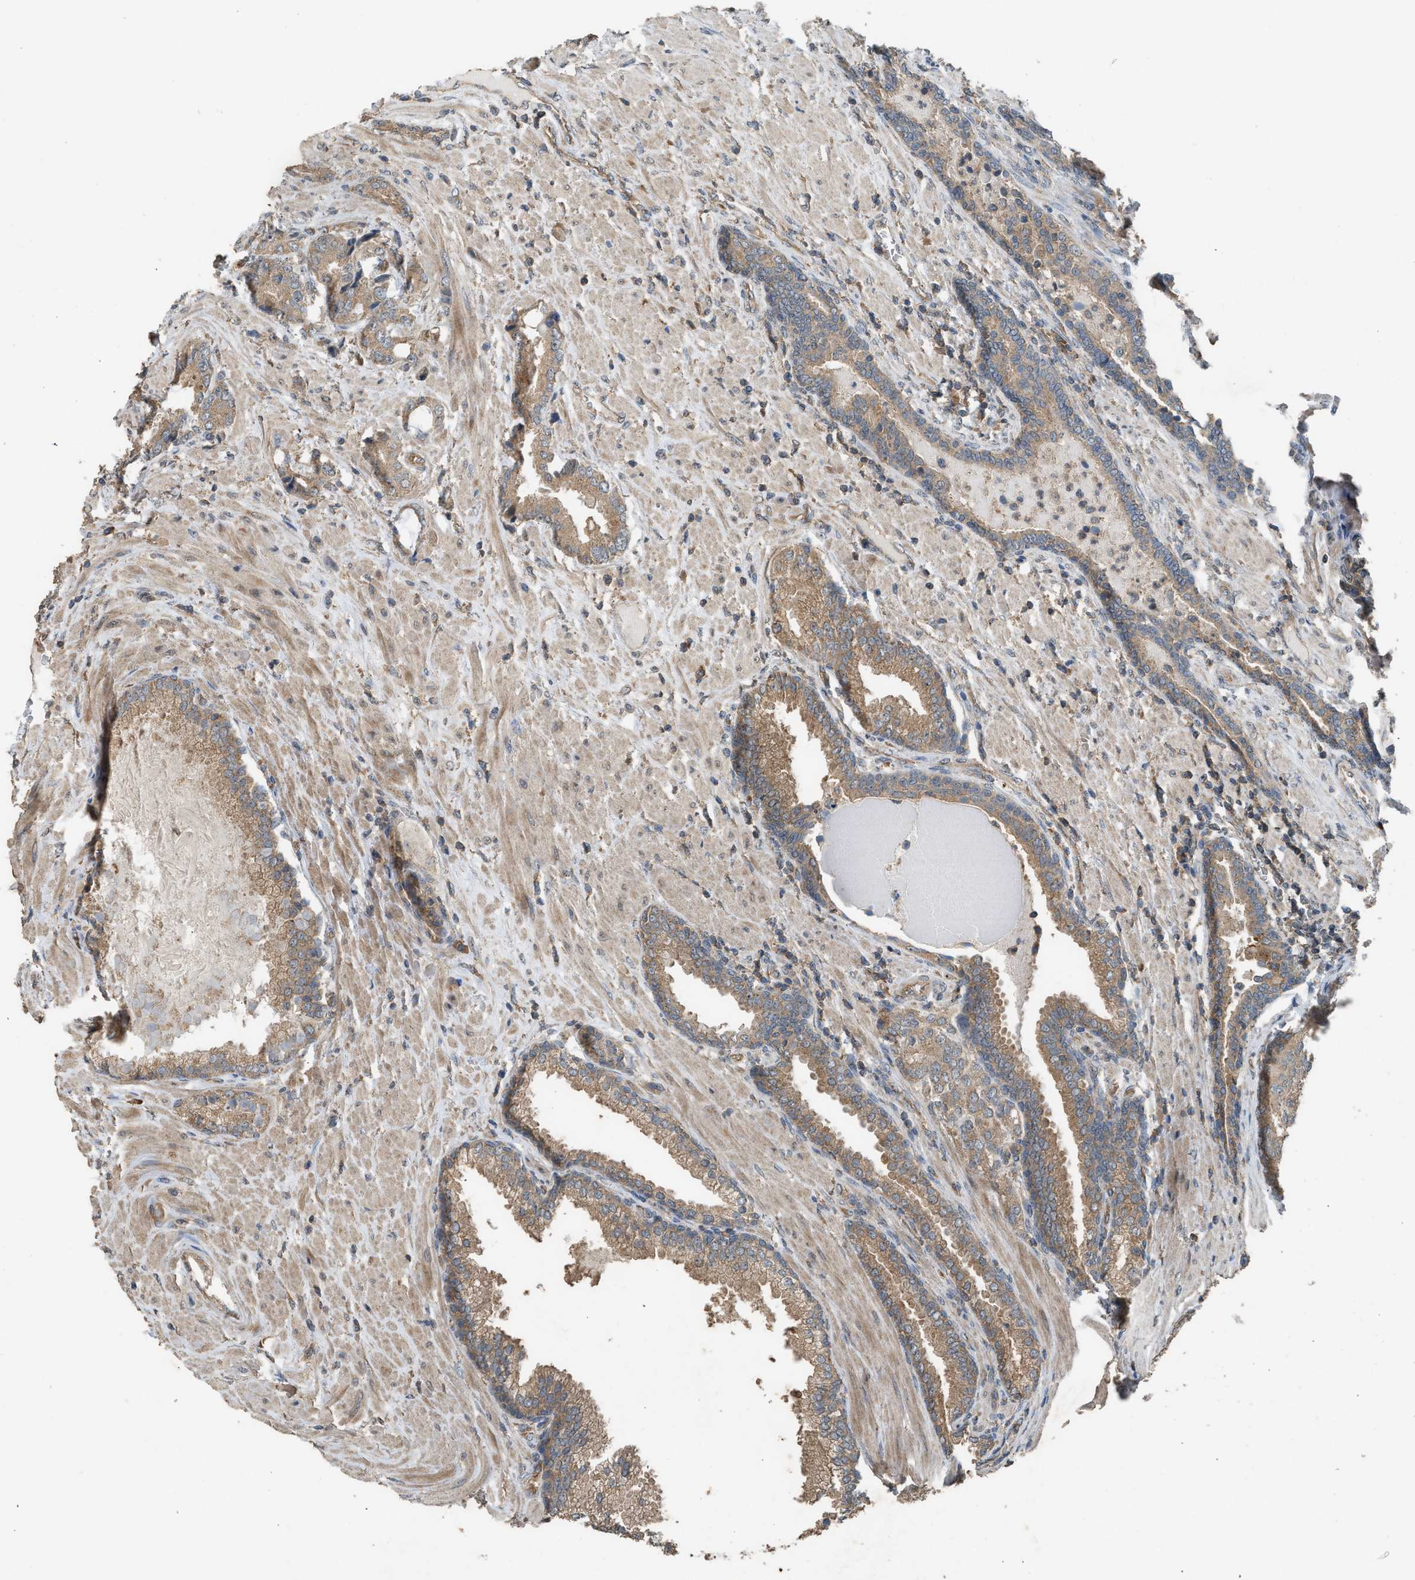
{"staining": {"intensity": "moderate", "quantity": ">75%", "location": "cytoplasmic/membranous"}, "tissue": "prostate cancer", "cell_type": "Tumor cells", "image_type": "cancer", "snomed": [{"axis": "morphology", "description": "Adenocarcinoma, High grade"}, {"axis": "topography", "description": "Prostate"}], "caption": "The histopathology image reveals staining of prostate high-grade adenocarcinoma, revealing moderate cytoplasmic/membranous protein staining (brown color) within tumor cells.", "gene": "HIP1R", "patient": {"sex": "male", "age": 50}}